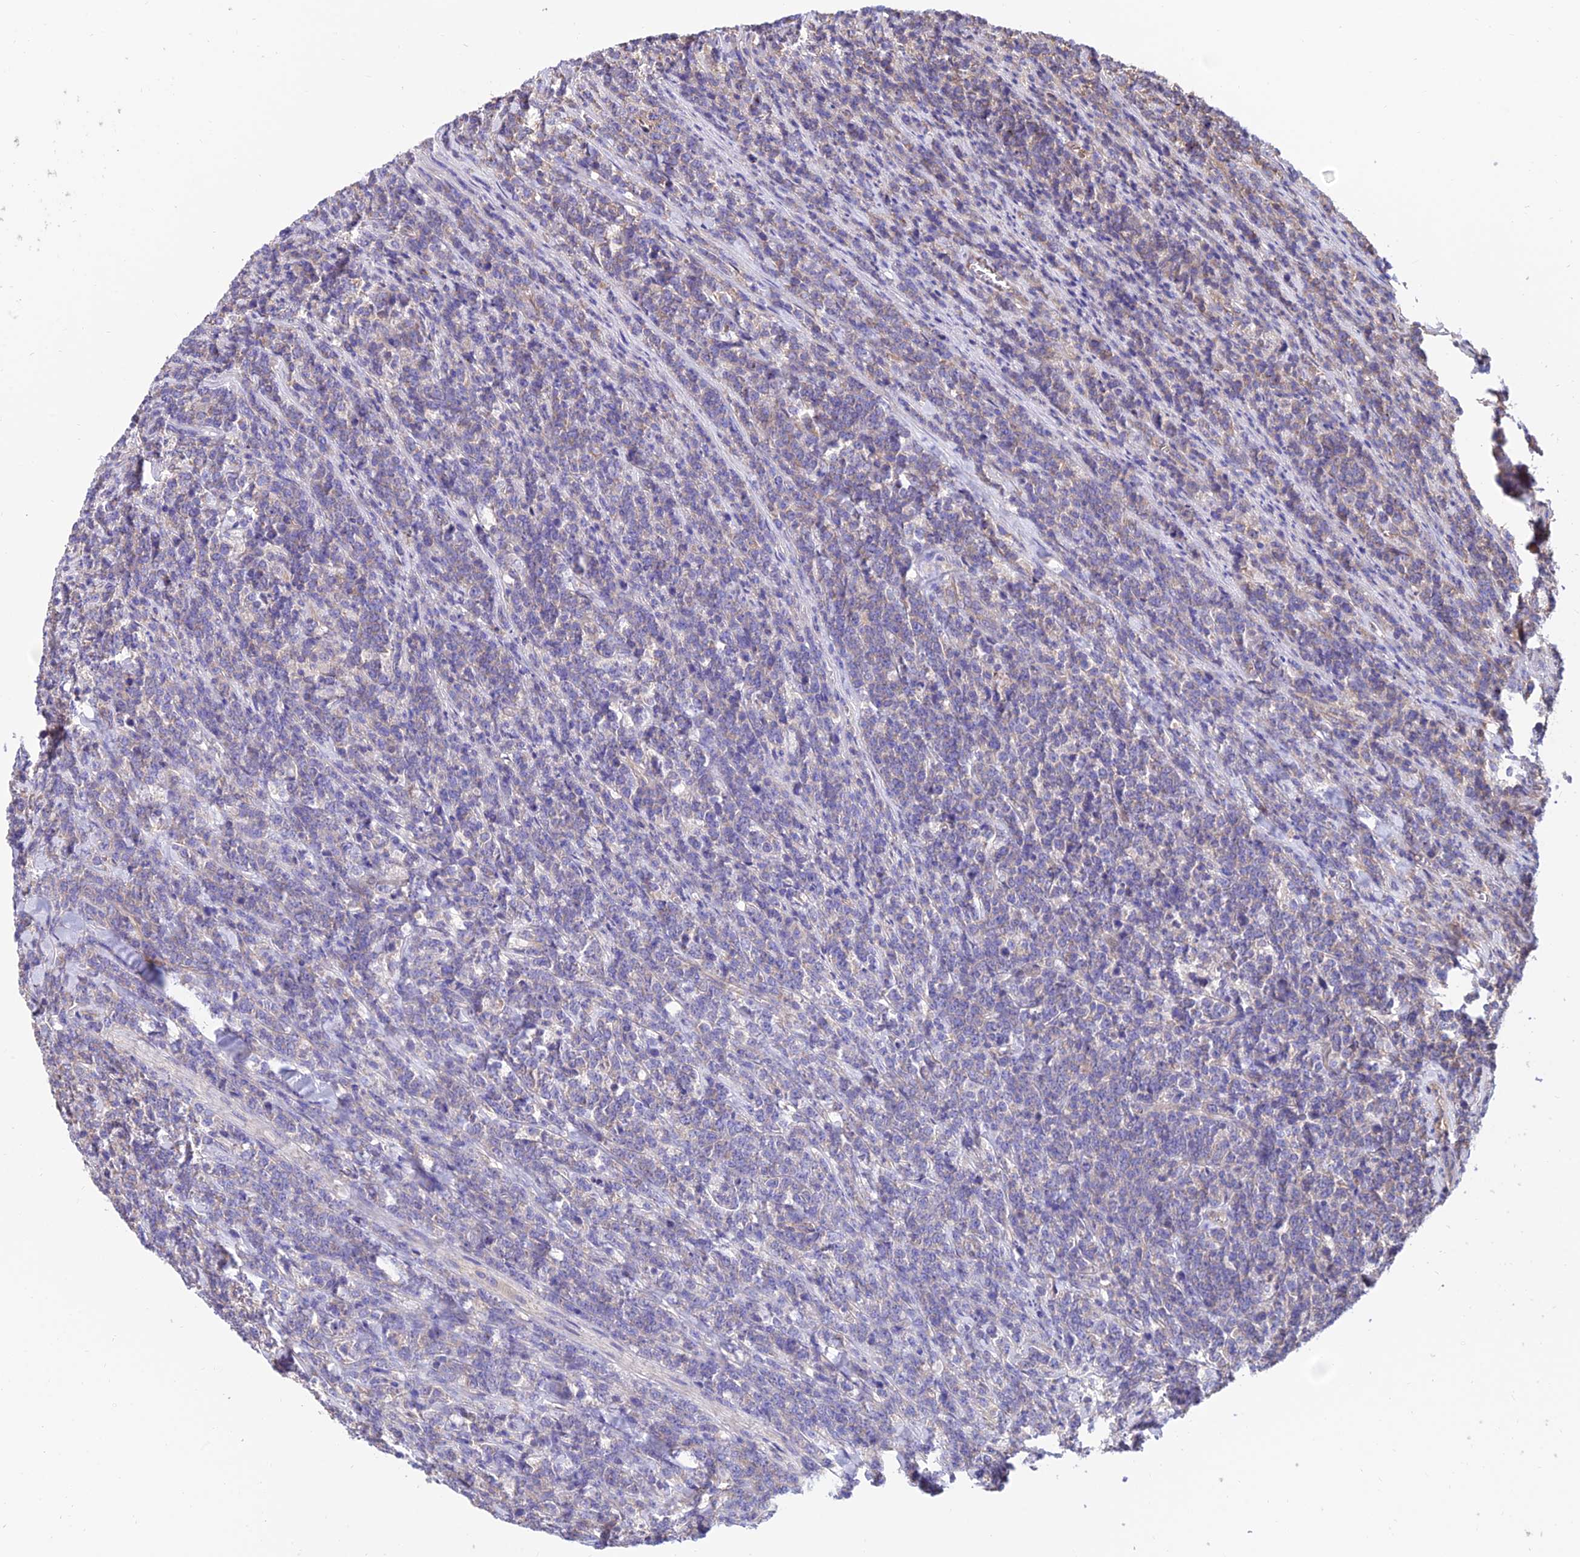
{"staining": {"intensity": "negative", "quantity": "none", "location": "none"}, "tissue": "lymphoma", "cell_type": "Tumor cells", "image_type": "cancer", "snomed": [{"axis": "morphology", "description": "Malignant lymphoma, non-Hodgkin's type, High grade"}, {"axis": "topography", "description": "Small intestine"}], "caption": "Immunohistochemistry photomicrograph of human high-grade malignant lymphoma, non-Hodgkin's type stained for a protein (brown), which demonstrates no positivity in tumor cells.", "gene": "CALM2", "patient": {"sex": "male", "age": 8}}